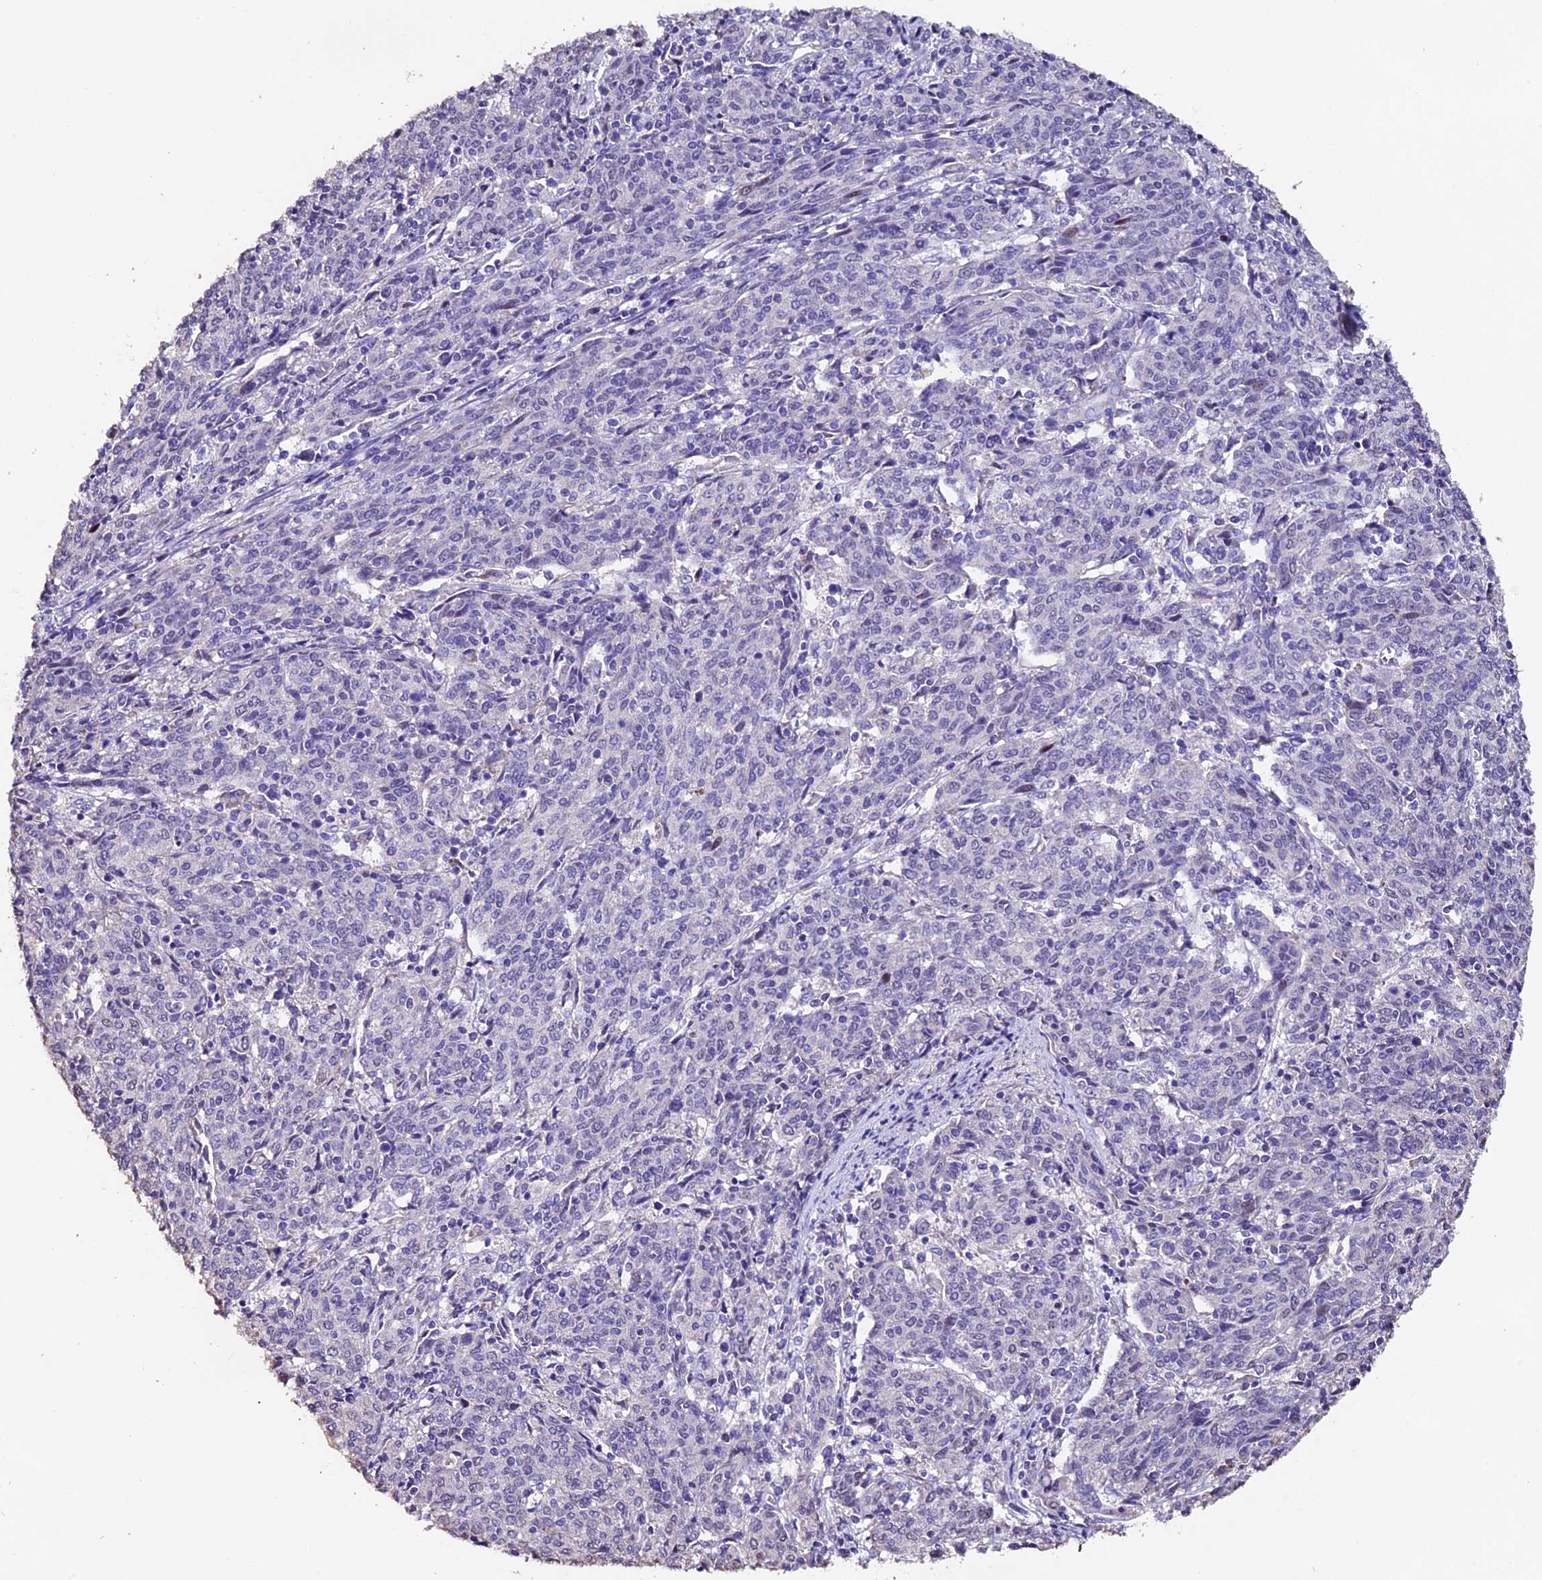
{"staining": {"intensity": "negative", "quantity": "none", "location": "none"}, "tissue": "cervical cancer", "cell_type": "Tumor cells", "image_type": "cancer", "snomed": [{"axis": "morphology", "description": "Squamous cell carcinoma, NOS"}, {"axis": "topography", "description": "Cervix"}], "caption": "Human squamous cell carcinoma (cervical) stained for a protein using immunohistochemistry (IHC) displays no positivity in tumor cells.", "gene": "FBXW9", "patient": {"sex": "female", "age": 67}}